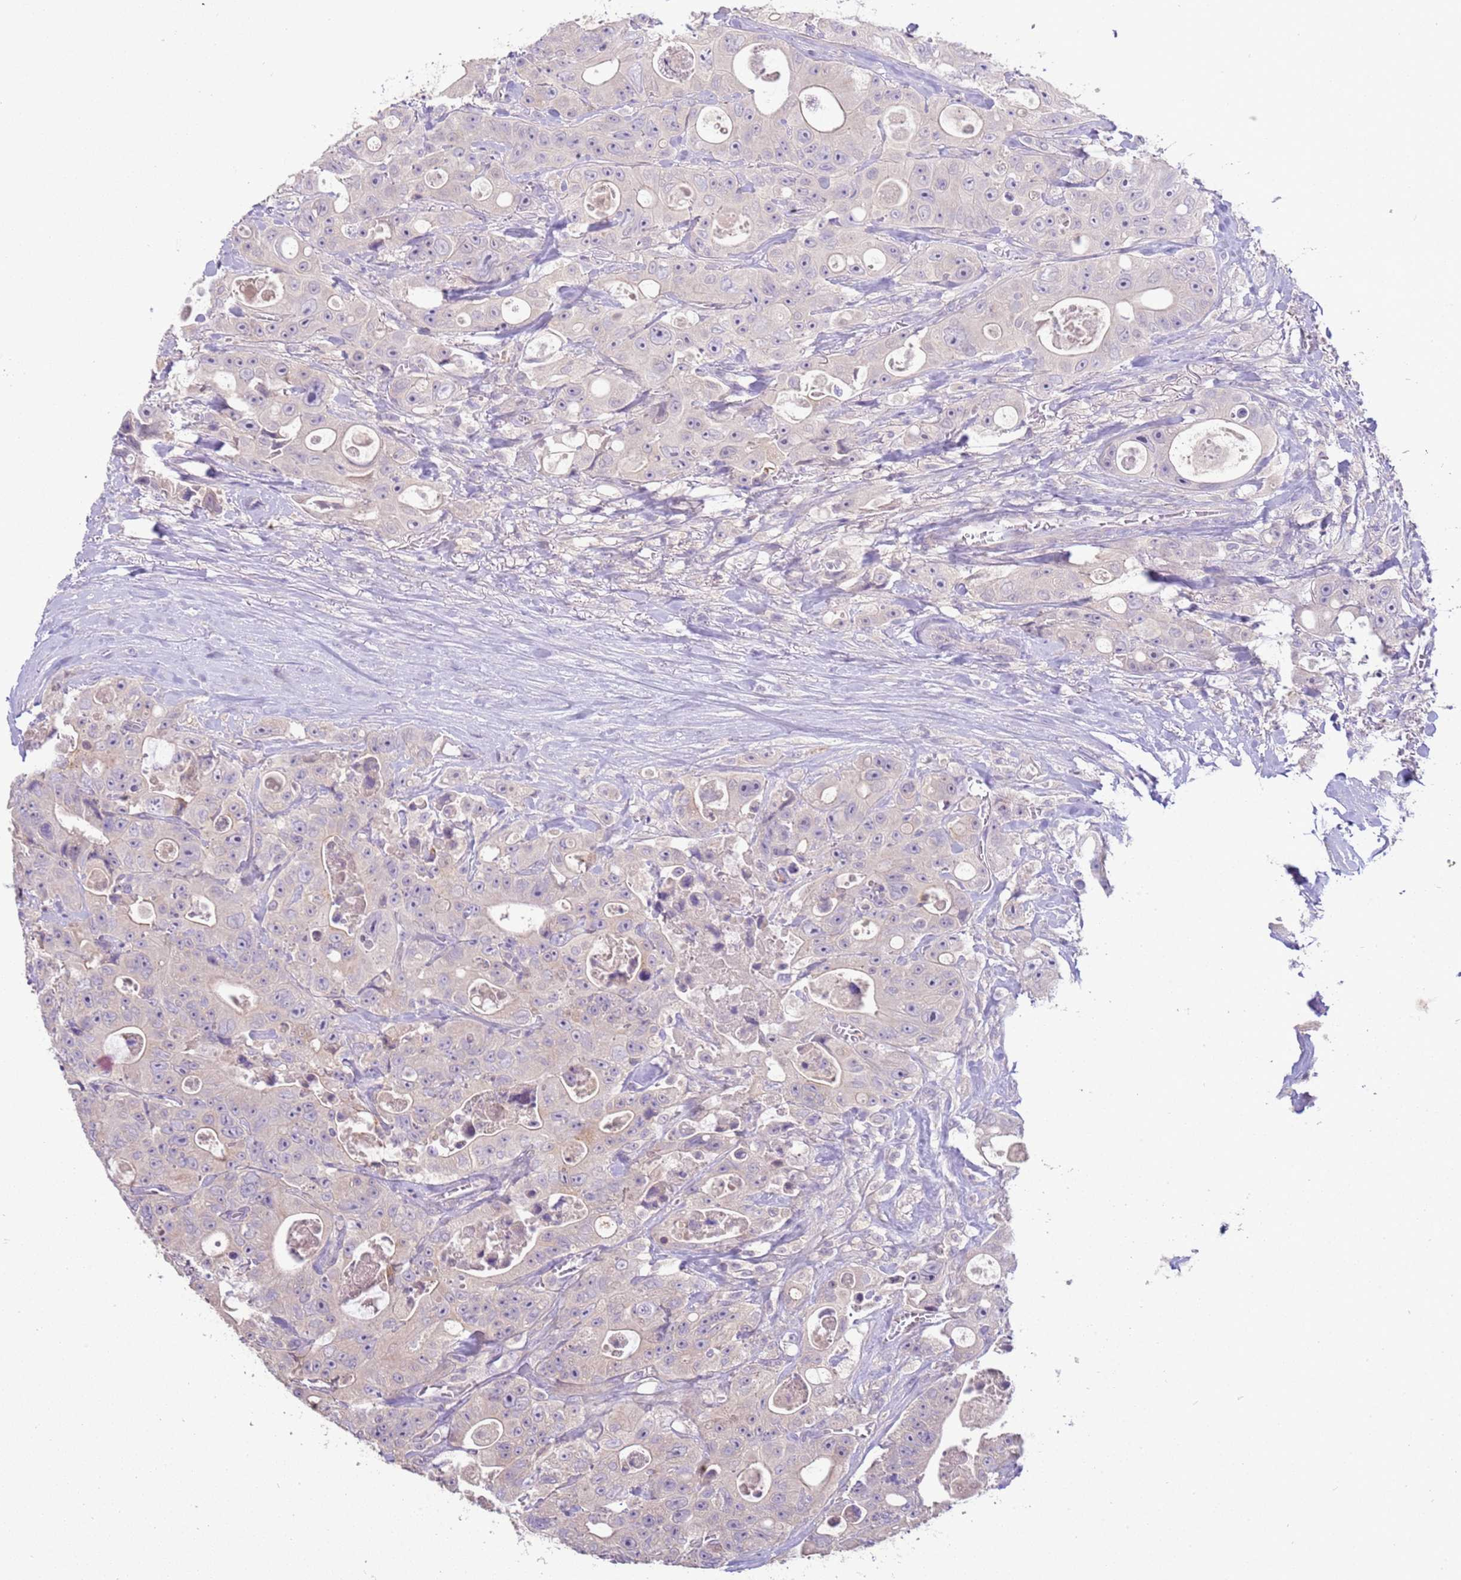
{"staining": {"intensity": "negative", "quantity": "none", "location": "none"}, "tissue": "colorectal cancer", "cell_type": "Tumor cells", "image_type": "cancer", "snomed": [{"axis": "morphology", "description": "Adenocarcinoma, NOS"}, {"axis": "topography", "description": "Colon"}], "caption": "Tumor cells show no significant protein positivity in colorectal adenocarcinoma.", "gene": "IL2RG", "patient": {"sex": "female", "age": 46}}